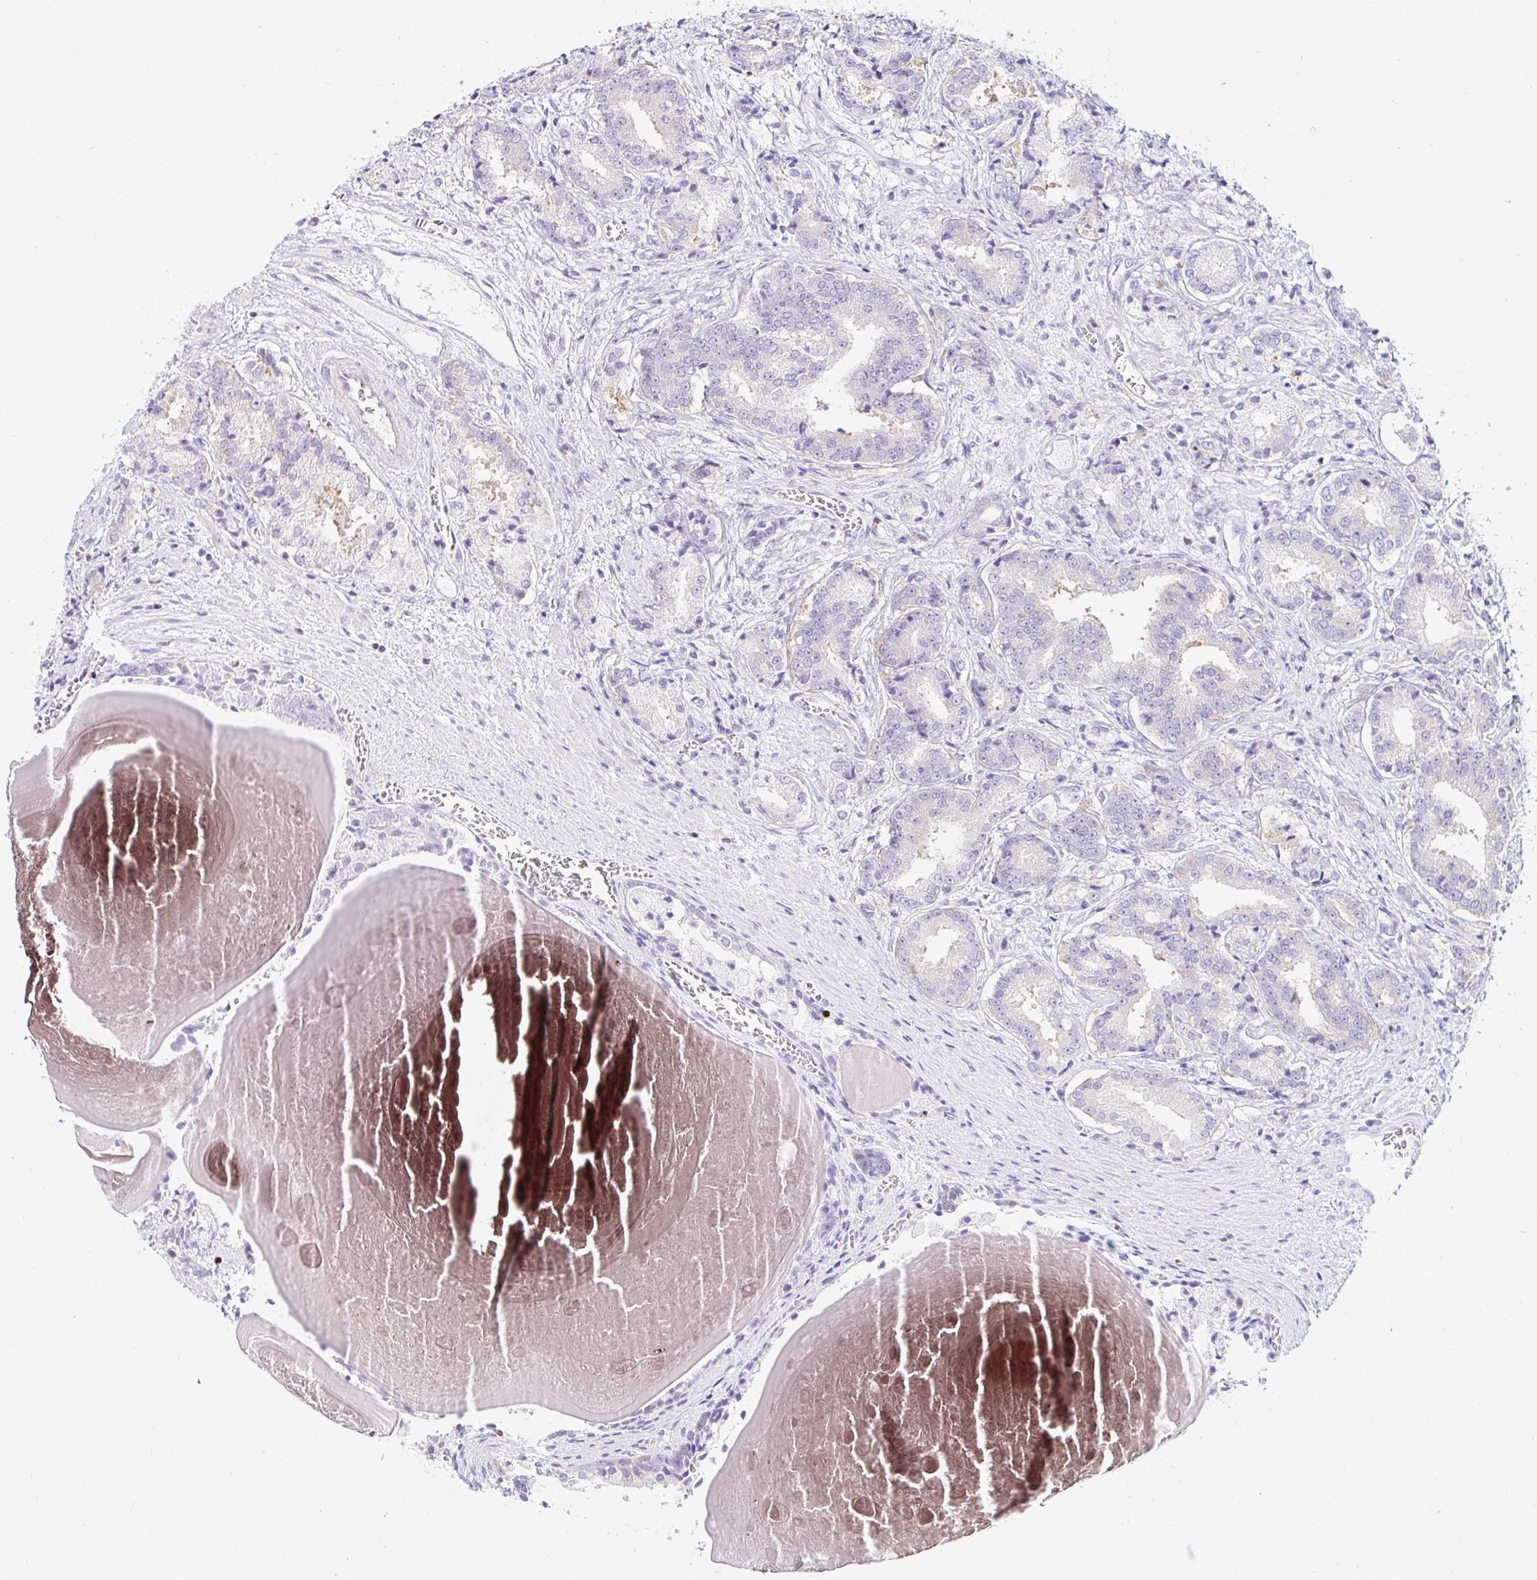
{"staining": {"intensity": "negative", "quantity": "none", "location": "none"}, "tissue": "prostate cancer", "cell_type": "Tumor cells", "image_type": "cancer", "snomed": [{"axis": "morphology", "description": "Adenocarcinoma, High grade"}, {"axis": "topography", "description": "Prostate and seminal vesicle, NOS"}], "caption": "DAB (3,3'-diaminobenzidine) immunohistochemical staining of prostate adenocarcinoma (high-grade) displays no significant positivity in tumor cells.", "gene": "CAPSL", "patient": {"sex": "male", "age": 61}}